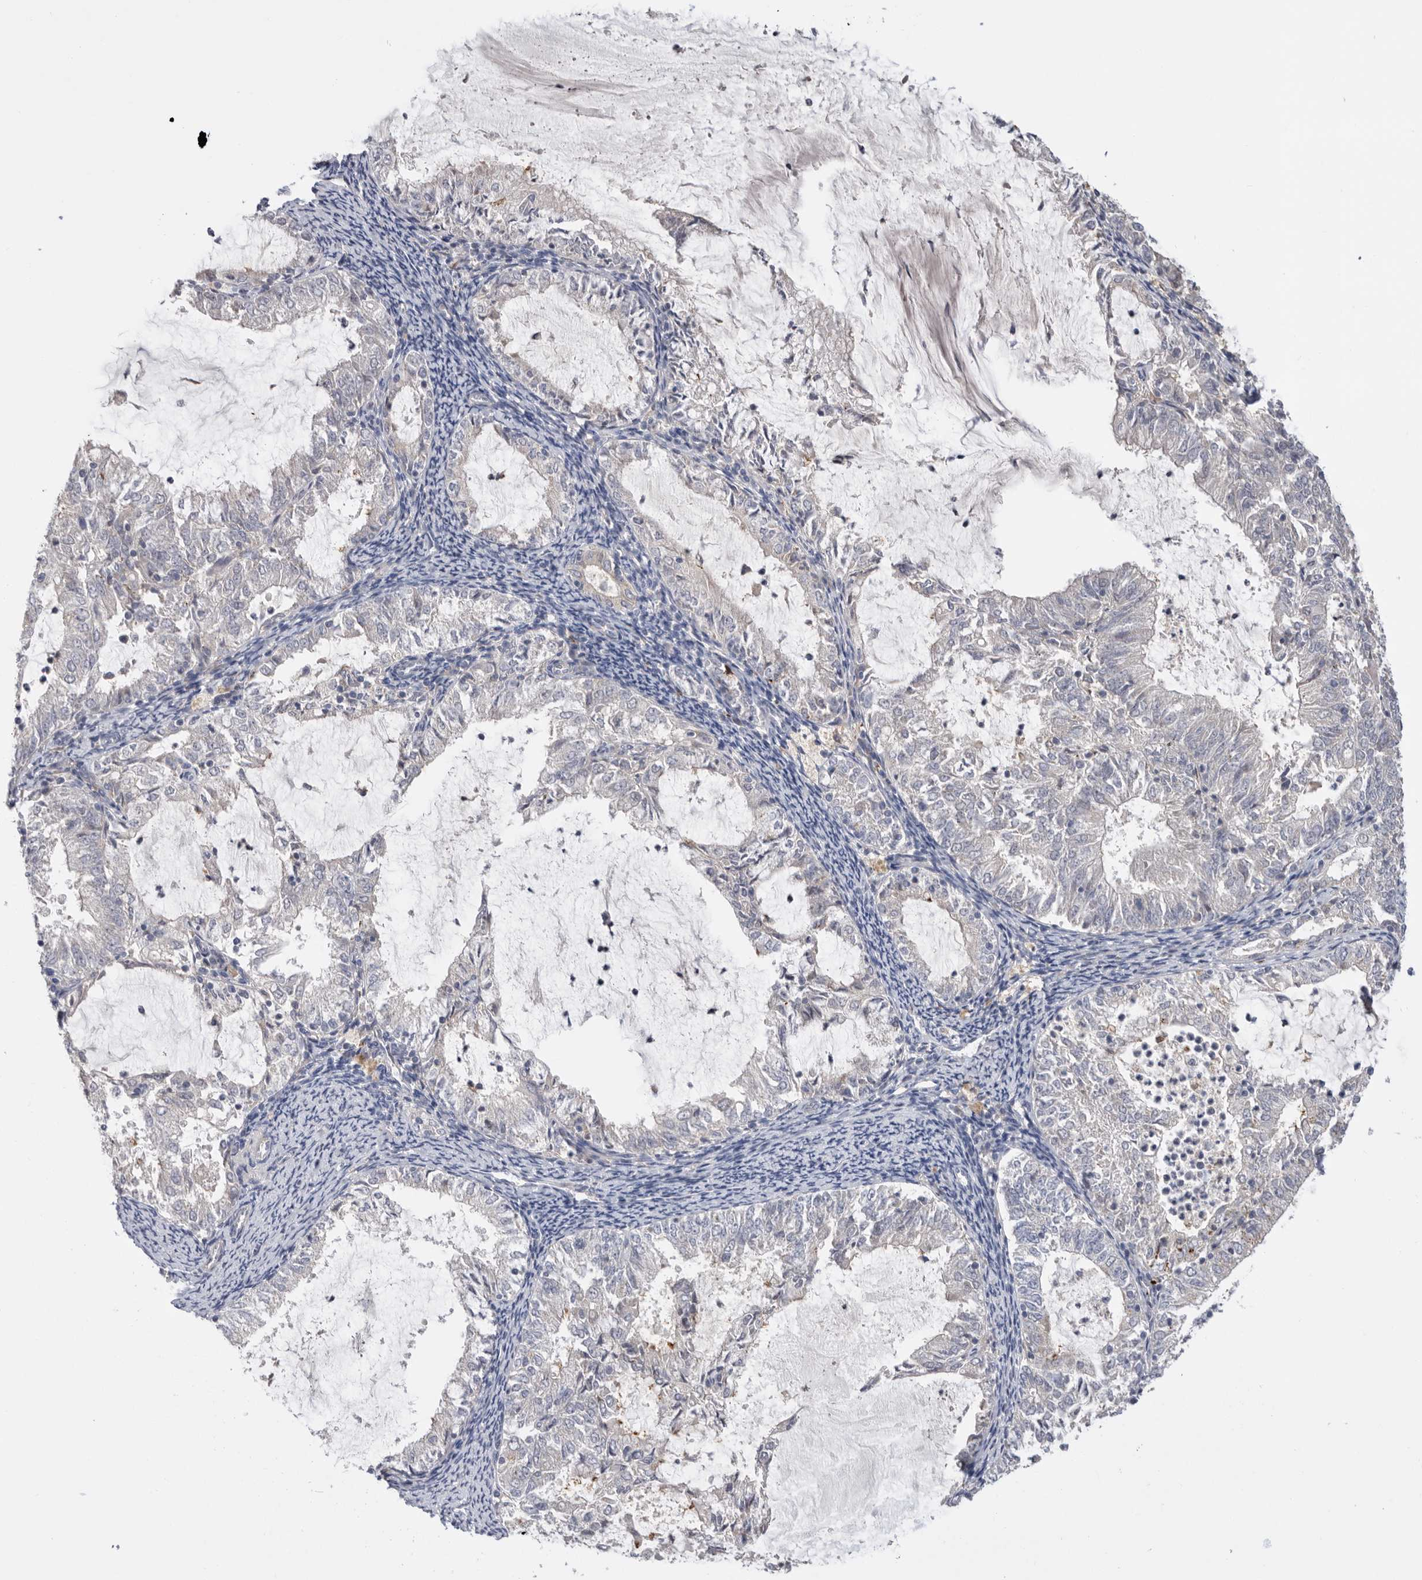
{"staining": {"intensity": "negative", "quantity": "none", "location": "none"}, "tissue": "endometrial cancer", "cell_type": "Tumor cells", "image_type": "cancer", "snomed": [{"axis": "morphology", "description": "Adenocarcinoma, NOS"}, {"axis": "topography", "description": "Endometrium"}], "caption": "There is no significant staining in tumor cells of endometrial cancer.", "gene": "MTFR1L", "patient": {"sex": "female", "age": 57}}